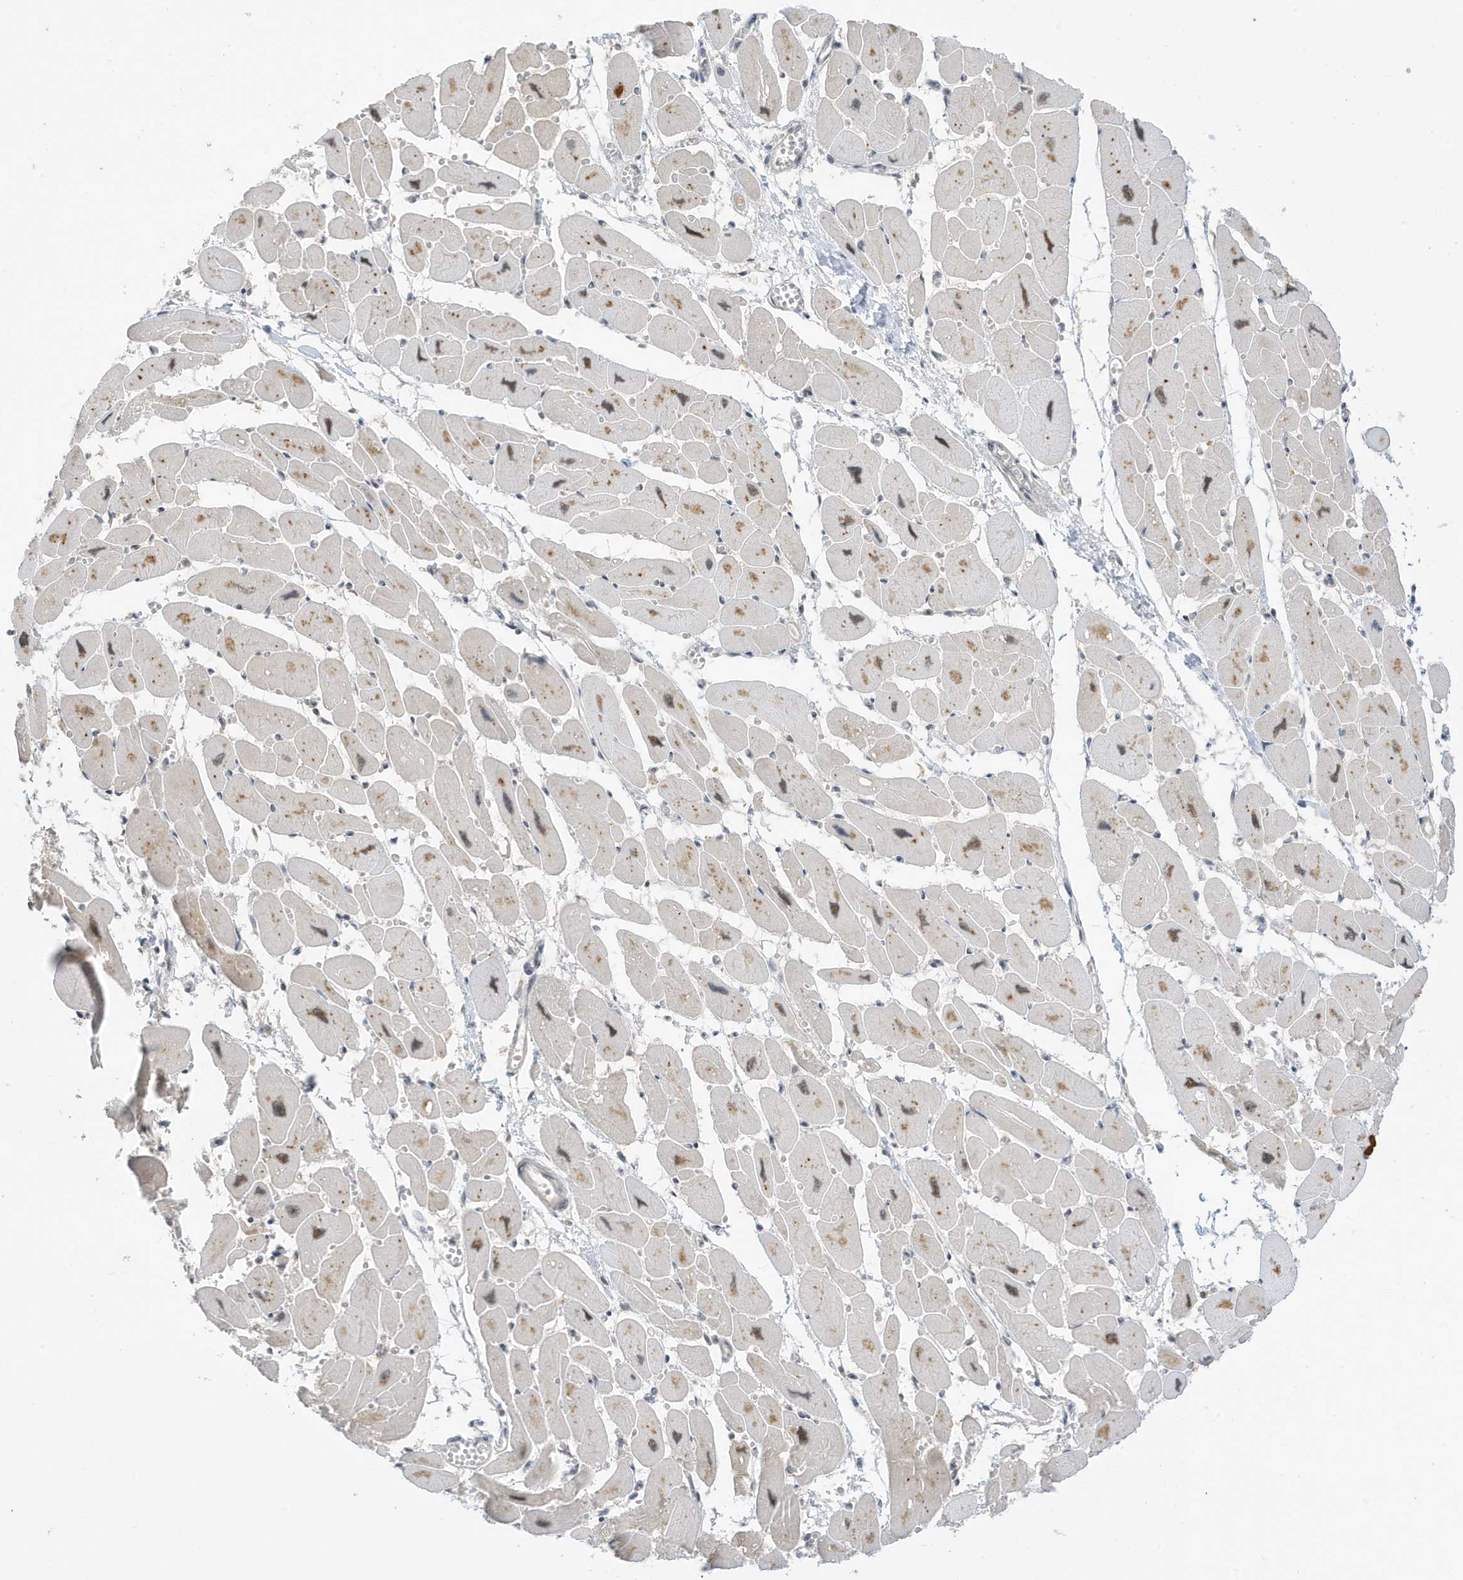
{"staining": {"intensity": "moderate", "quantity": ">75%", "location": "cytoplasmic/membranous,nuclear"}, "tissue": "heart muscle", "cell_type": "Cardiomyocytes", "image_type": "normal", "snomed": [{"axis": "morphology", "description": "Normal tissue, NOS"}, {"axis": "topography", "description": "Heart"}], "caption": "Heart muscle stained for a protein reveals moderate cytoplasmic/membranous,nuclear positivity in cardiomyocytes. The protein is shown in brown color, while the nuclei are stained blue.", "gene": "TAB3", "patient": {"sex": "female", "age": 54}}